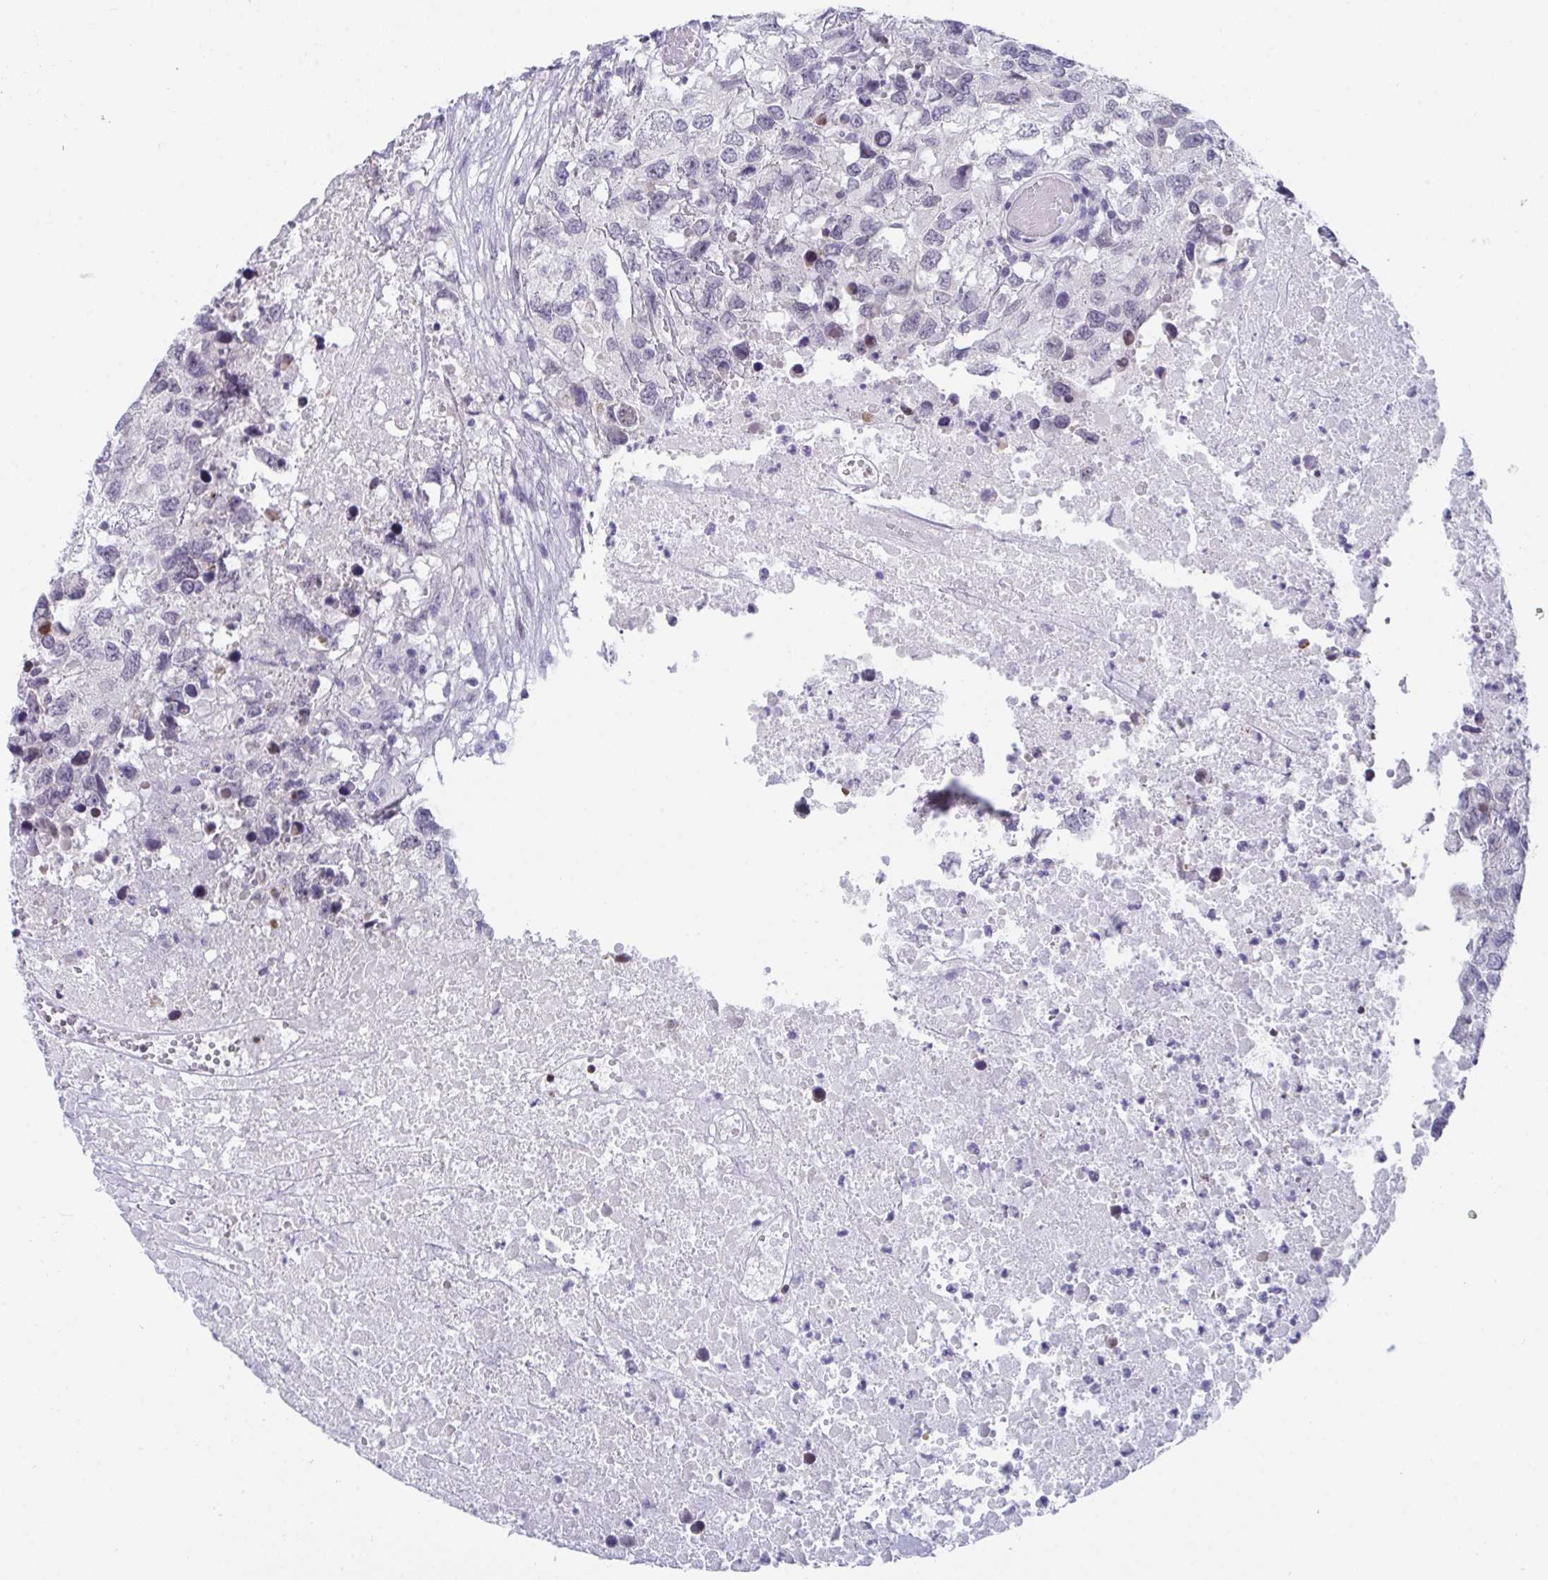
{"staining": {"intensity": "weak", "quantity": "25%-75%", "location": "nuclear"}, "tissue": "testis cancer", "cell_type": "Tumor cells", "image_type": "cancer", "snomed": [{"axis": "morphology", "description": "Carcinoma, Embryonal, NOS"}, {"axis": "topography", "description": "Testis"}], "caption": "Human testis embryonal carcinoma stained for a protein (brown) shows weak nuclear positive staining in about 25%-75% of tumor cells.", "gene": "BMAL2", "patient": {"sex": "male", "age": 83}}